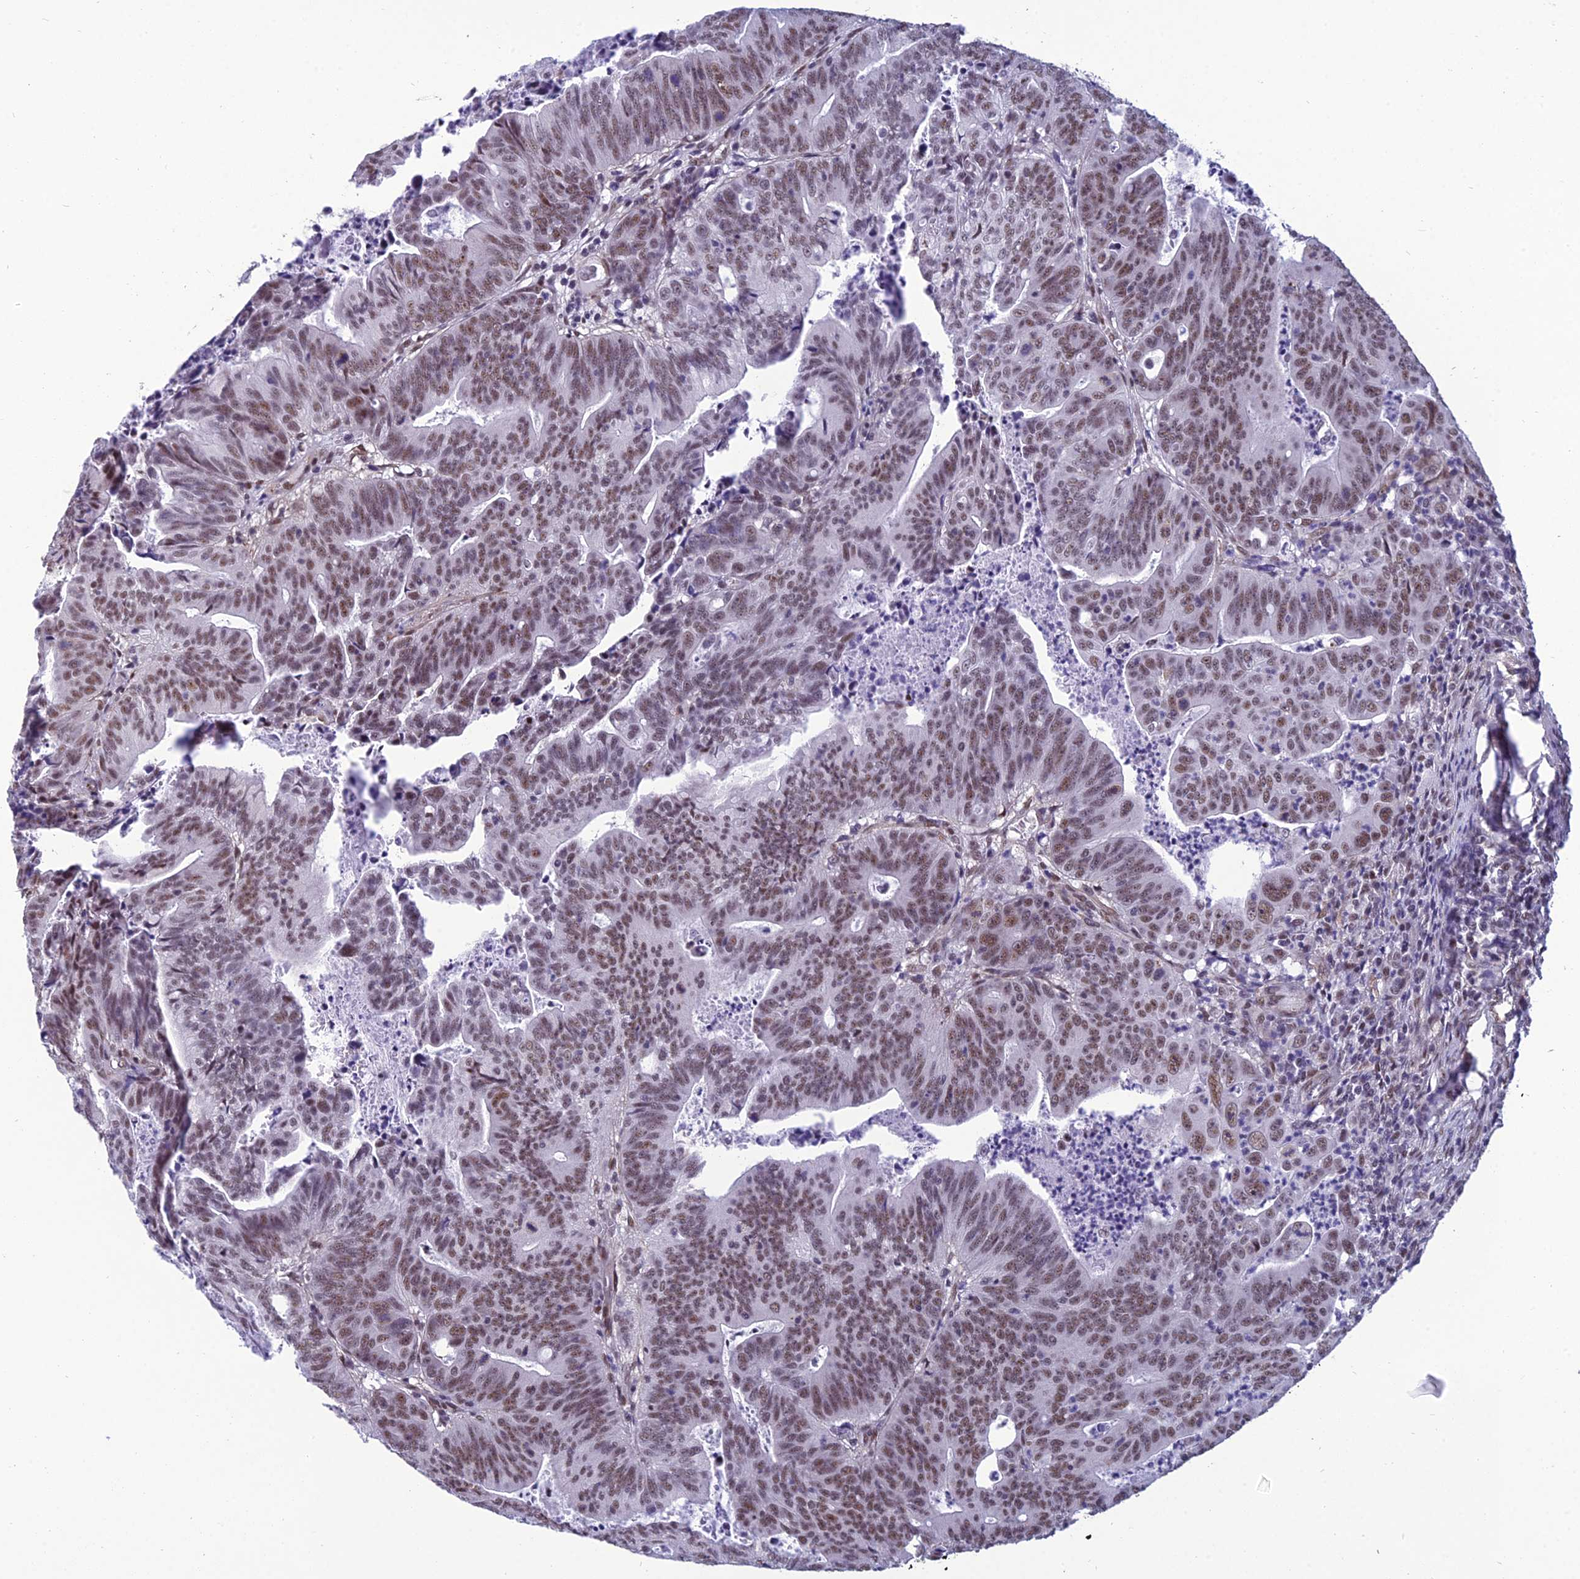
{"staining": {"intensity": "moderate", "quantity": ">75%", "location": "nuclear"}, "tissue": "colorectal cancer", "cell_type": "Tumor cells", "image_type": "cancer", "snomed": [{"axis": "morphology", "description": "Adenocarcinoma, NOS"}, {"axis": "topography", "description": "Rectum"}], "caption": "Protein staining by immunohistochemistry (IHC) reveals moderate nuclear positivity in approximately >75% of tumor cells in colorectal cancer (adenocarcinoma). The staining was performed using DAB, with brown indicating positive protein expression. Nuclei are stained blue with hematoxylin.", "gene": "RSRC1", "patient": {"sex": "male", "age": 69}}